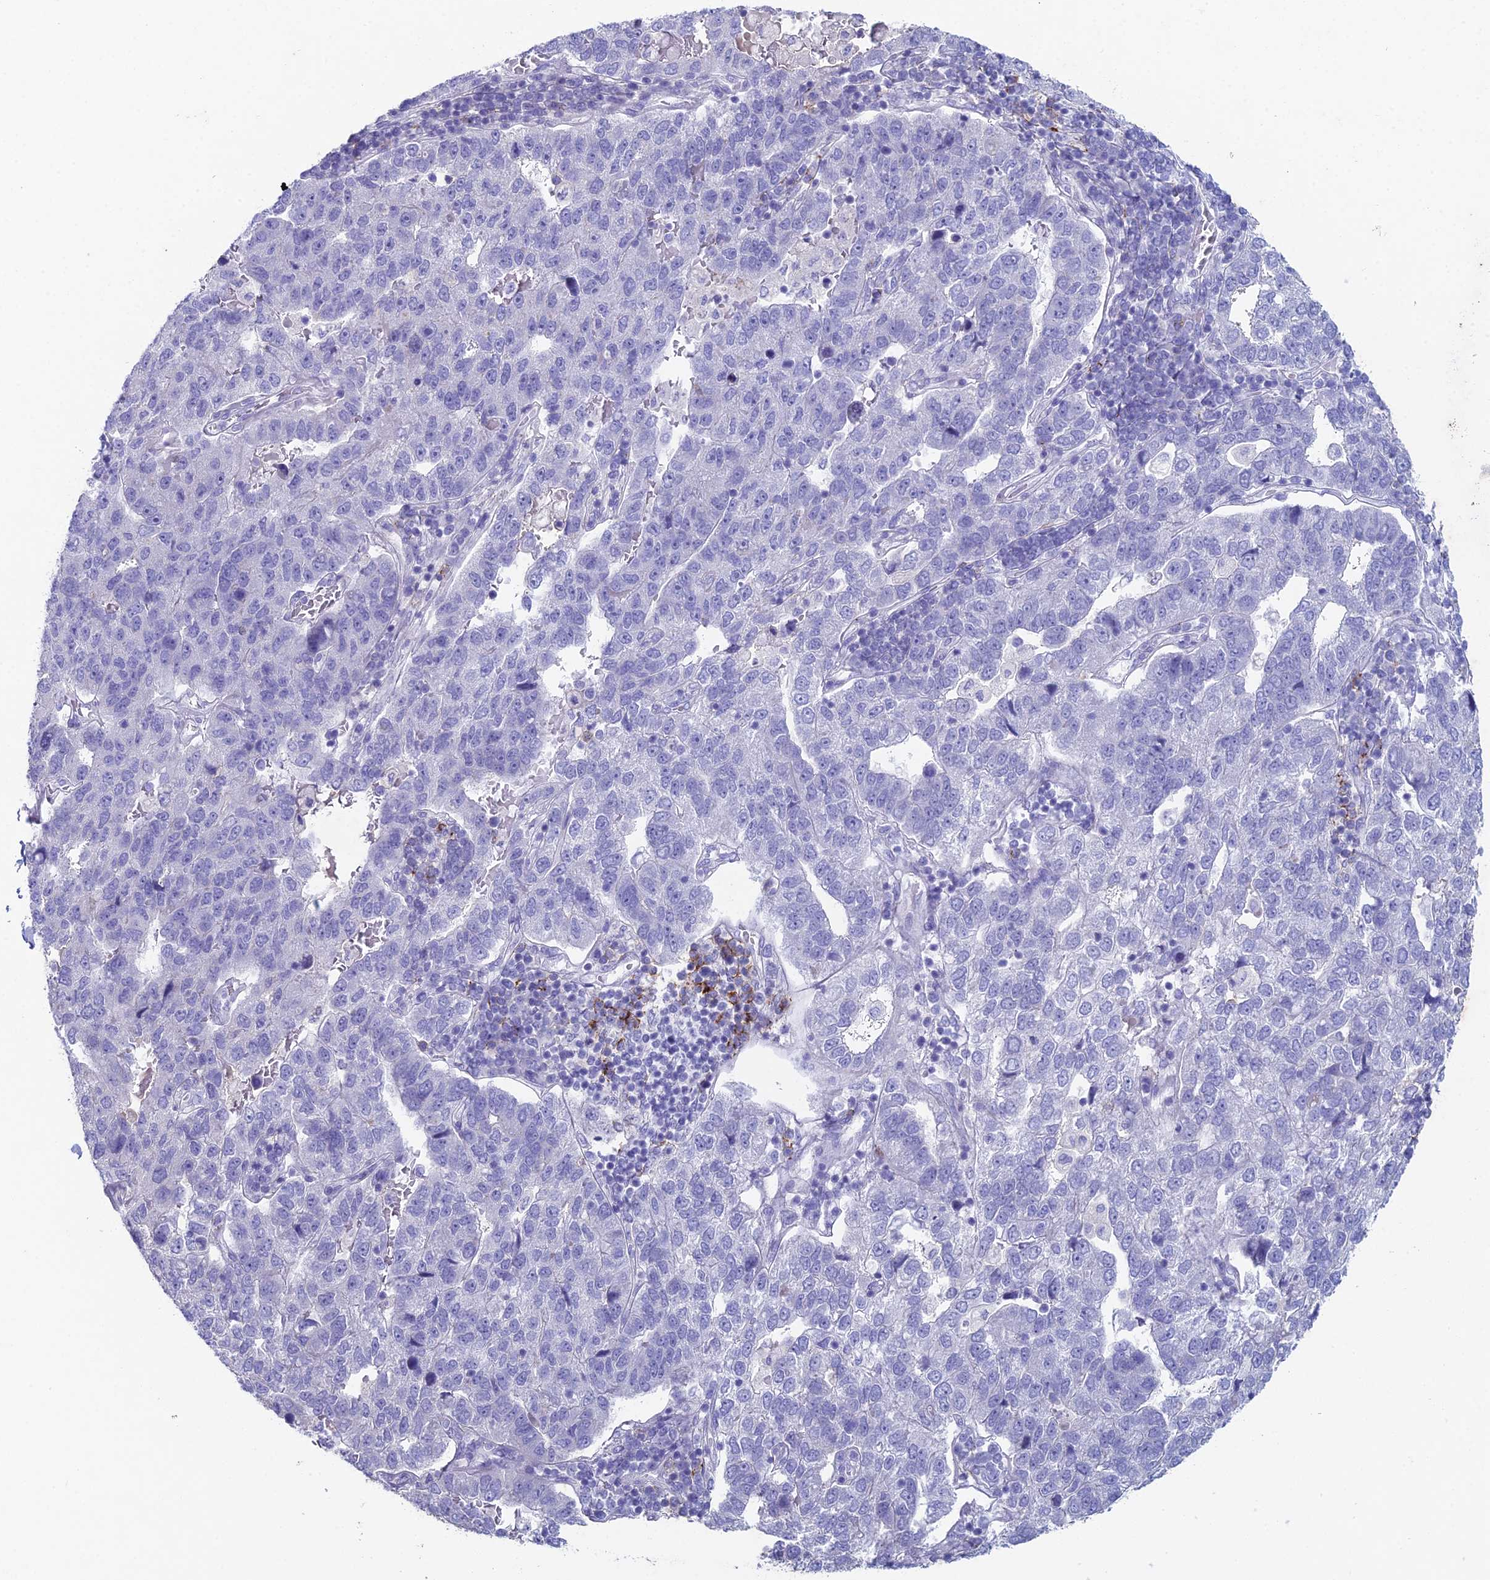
{"staining": {"intensity": "negative", "quantity": "none", "location": "none"}, "tissue": "pancreatic cancer", "cell_type": "Tumor cells", "image_type": "cancer", "snomed": [{"axis": "morphology", "description": "Adenocarcinoma, NOS"}, {"axis": "topography", "description": "Pancreas"}], "caption": "A photomicrograph of pancreatic cancer (adenocarcinoma) stained for a protein displays no brown staining in tumor cells.", "gene": "NCAM1", "patient": {"sex": "female", "age": 61}}